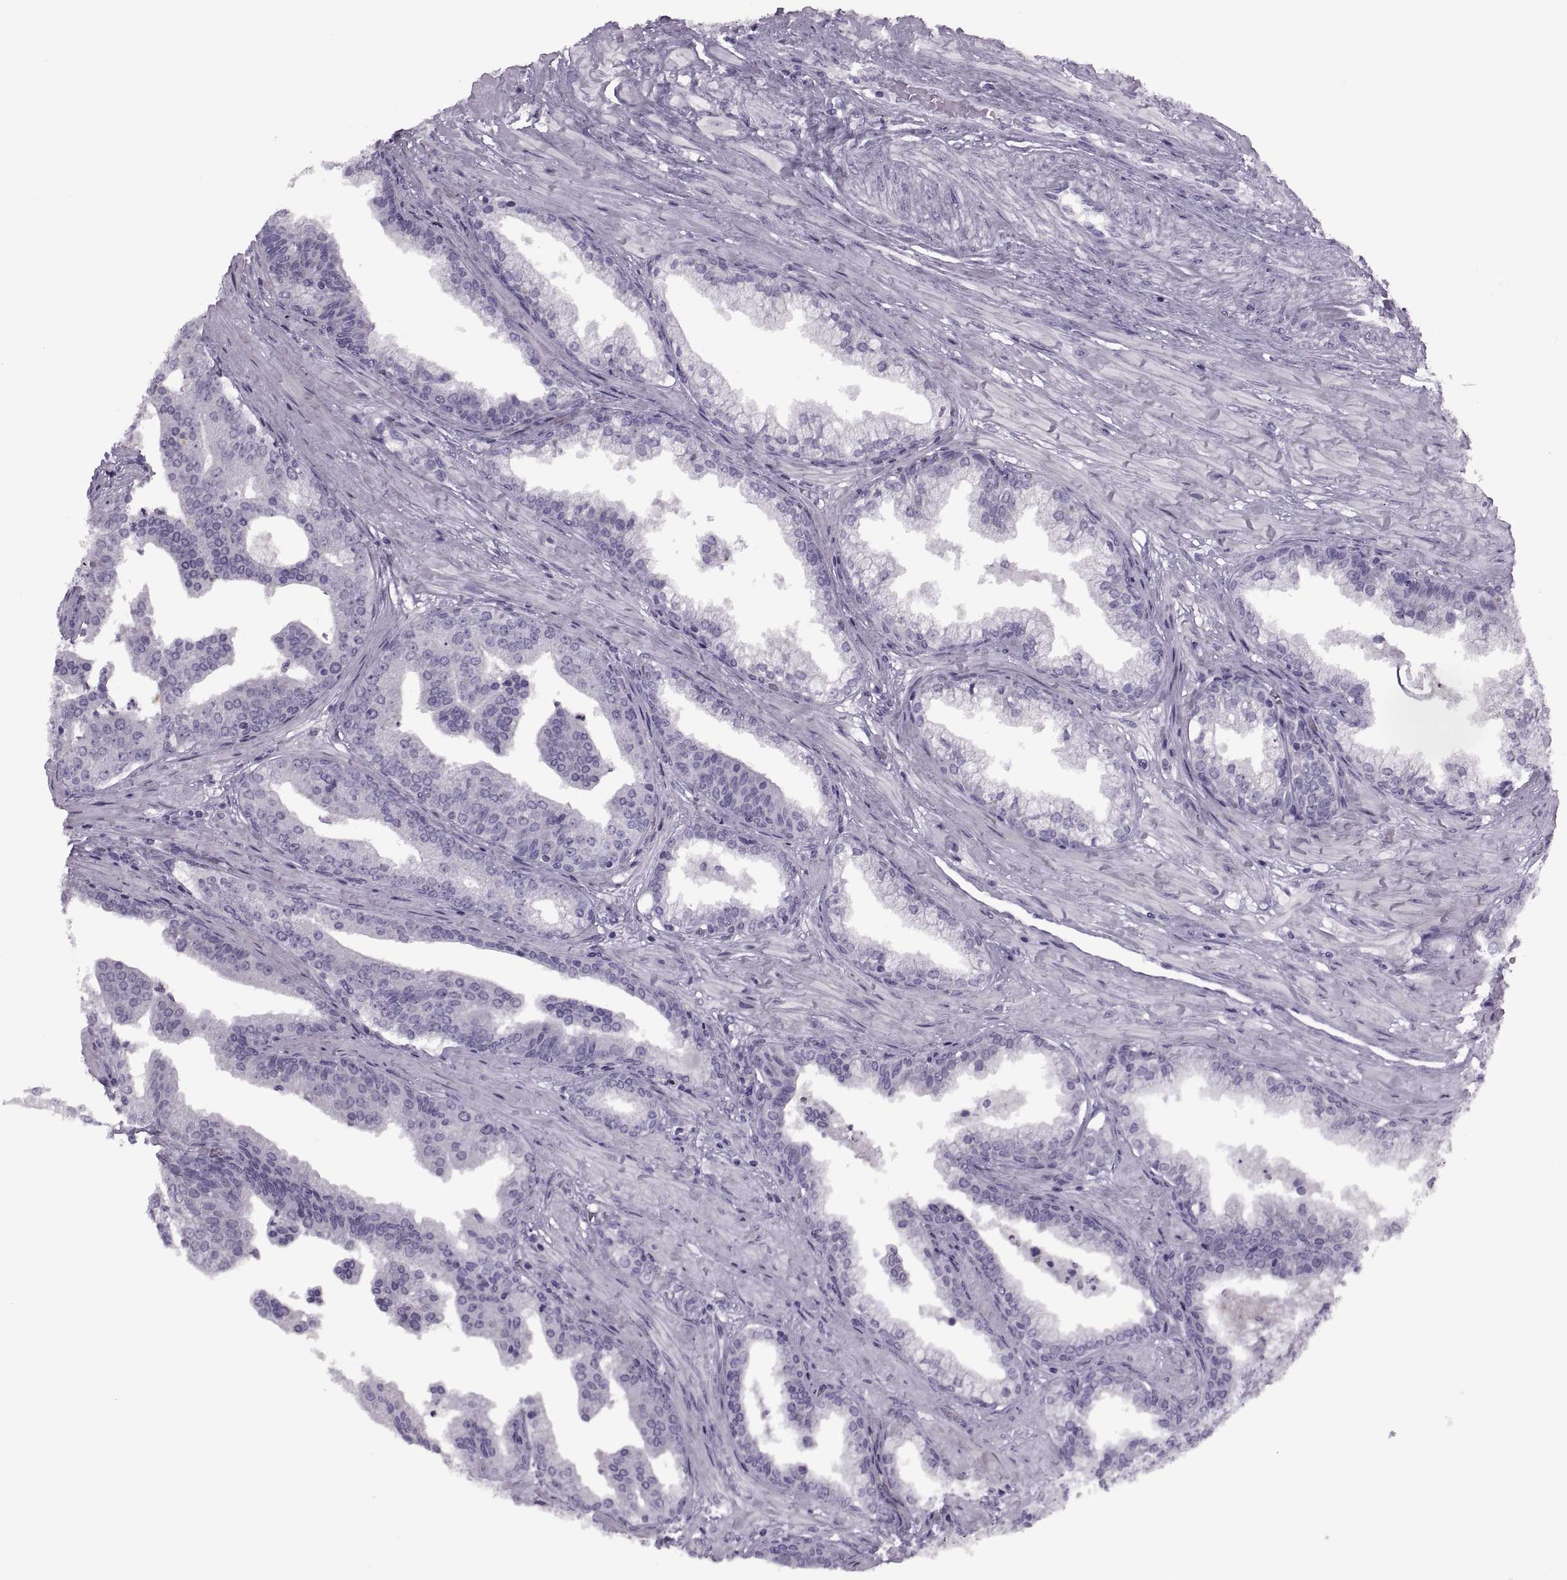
{"staining": {"intensity": "negative", "quantity": "none", "location": "none"}, "tissue": "prostate cancer", "cell_type": "Tumor cells", "image_type": "cancer", "snomed": [{"axis": "morphology", "description": "Adenocarcinoma, NOS"}, {"axis": "topography", "description": "Prostate and seminal vesicle, NOS"}, {"axis": "topography", "description": "Prostate"}], "caption": "Prostate cancer (adenocarcinoma) stained for a protein using immunohistochemistry displays no staining tumor cells.", "gene": "FAM24A", "patient": {"sex": "male", "age": 44}}